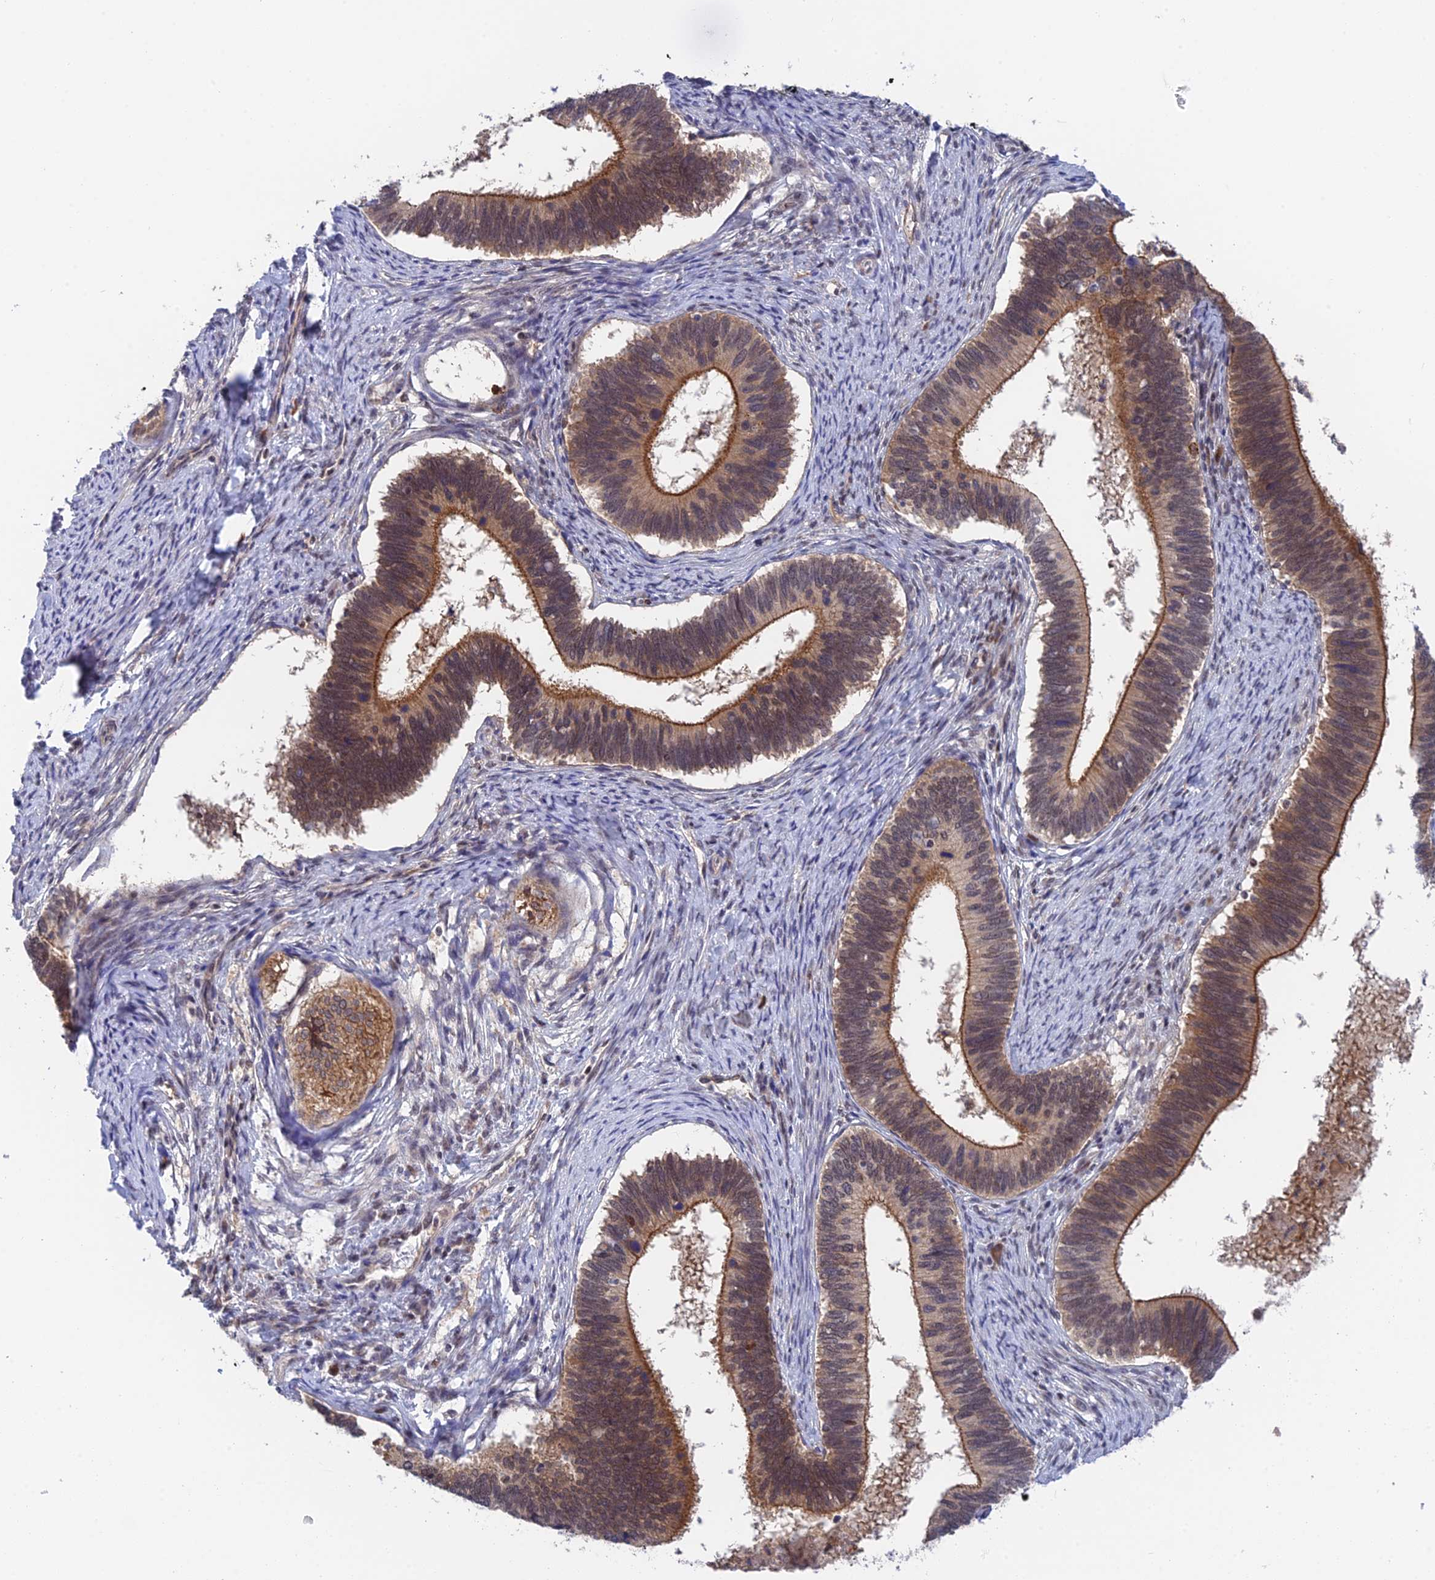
{"staining": {"intensity": "strong", "quantity": "25%-75%", "location": "cytoplasmic/membranous,nuclear"}, "tissue": "cervical cancer", "cell_type": "Tumor cells", "image_type": "cancer", "snomed": [{"axis": "morphology", "description": "Adenocarcinoma, NOS"}, {"axis": "topography", "description": "Cervix"}], "caption": "Cervical cancer tissue displays strong cytoplasmic/membranous and nuclear positivity in approximately 25%-75% of tumor cells The protein of interest is shown in brown color, while the nuclei are stained blue.", "gene": "TCEA1", "patient": {"sex": "female", "age": 42}}